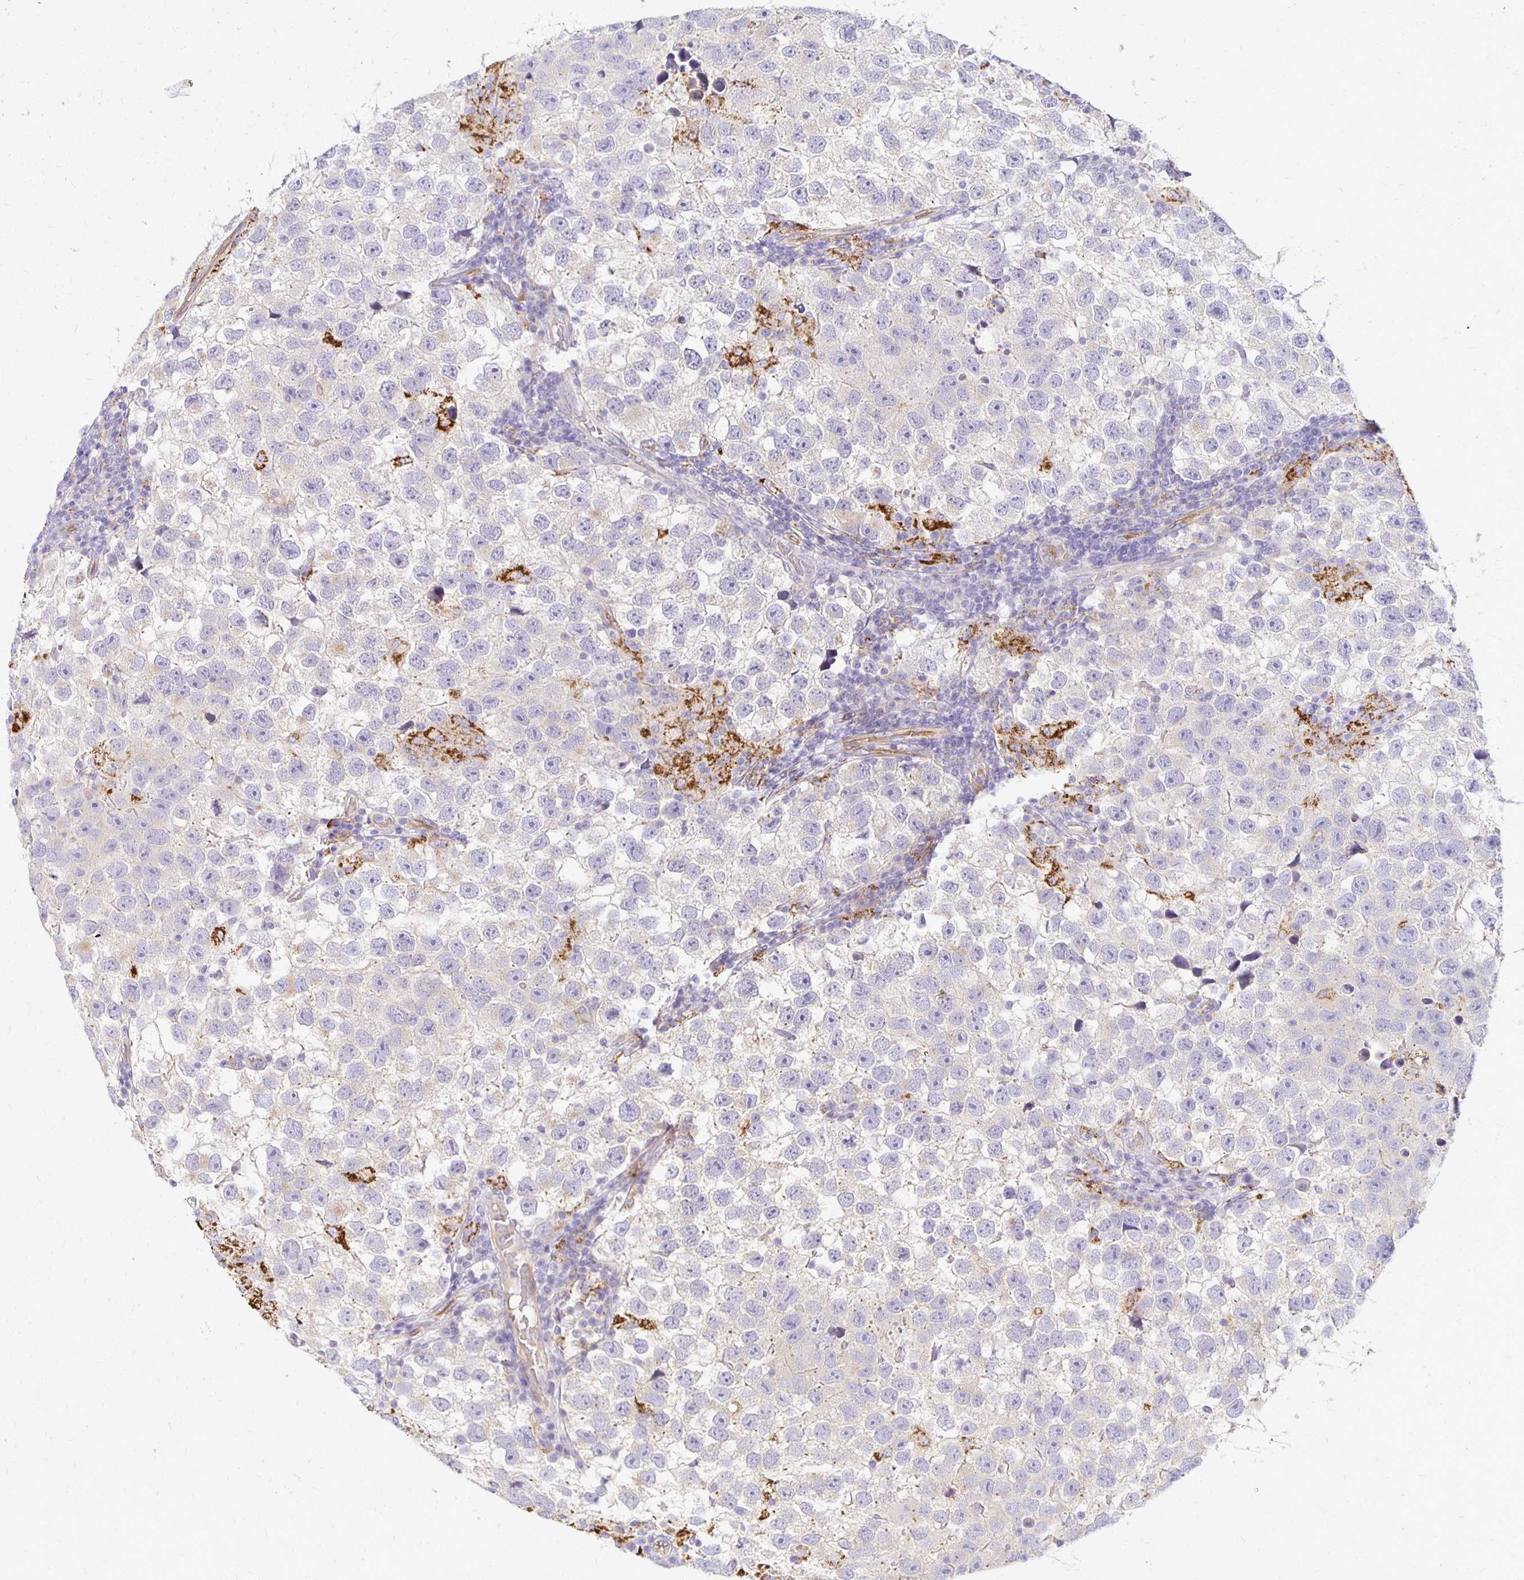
{"staining": {"intensity": "negative", "quantity": "none", "location": "none"}, "tissue": "testis cancer", "cell_type": "Tumor cells", "image_type": "cancer", "snomed": [{"axis": "morphology", "description": "Seminoma, NOS"}, {"axis": "topography", "description": "Testis"}], "caption": "An immunohistochemistry histopathology image of testis cancer is shown. There is no staining in tumor cells of testis cancer. The staining was performed using DAB (3,3'-diaminobenzidine) to visualize the protein expression in brown, while the nuclei were stained in blue with hematoxylin (Magnification: 20x).", "gene": "TTYH1", "patient": {"sex": "male", "age": 26}}